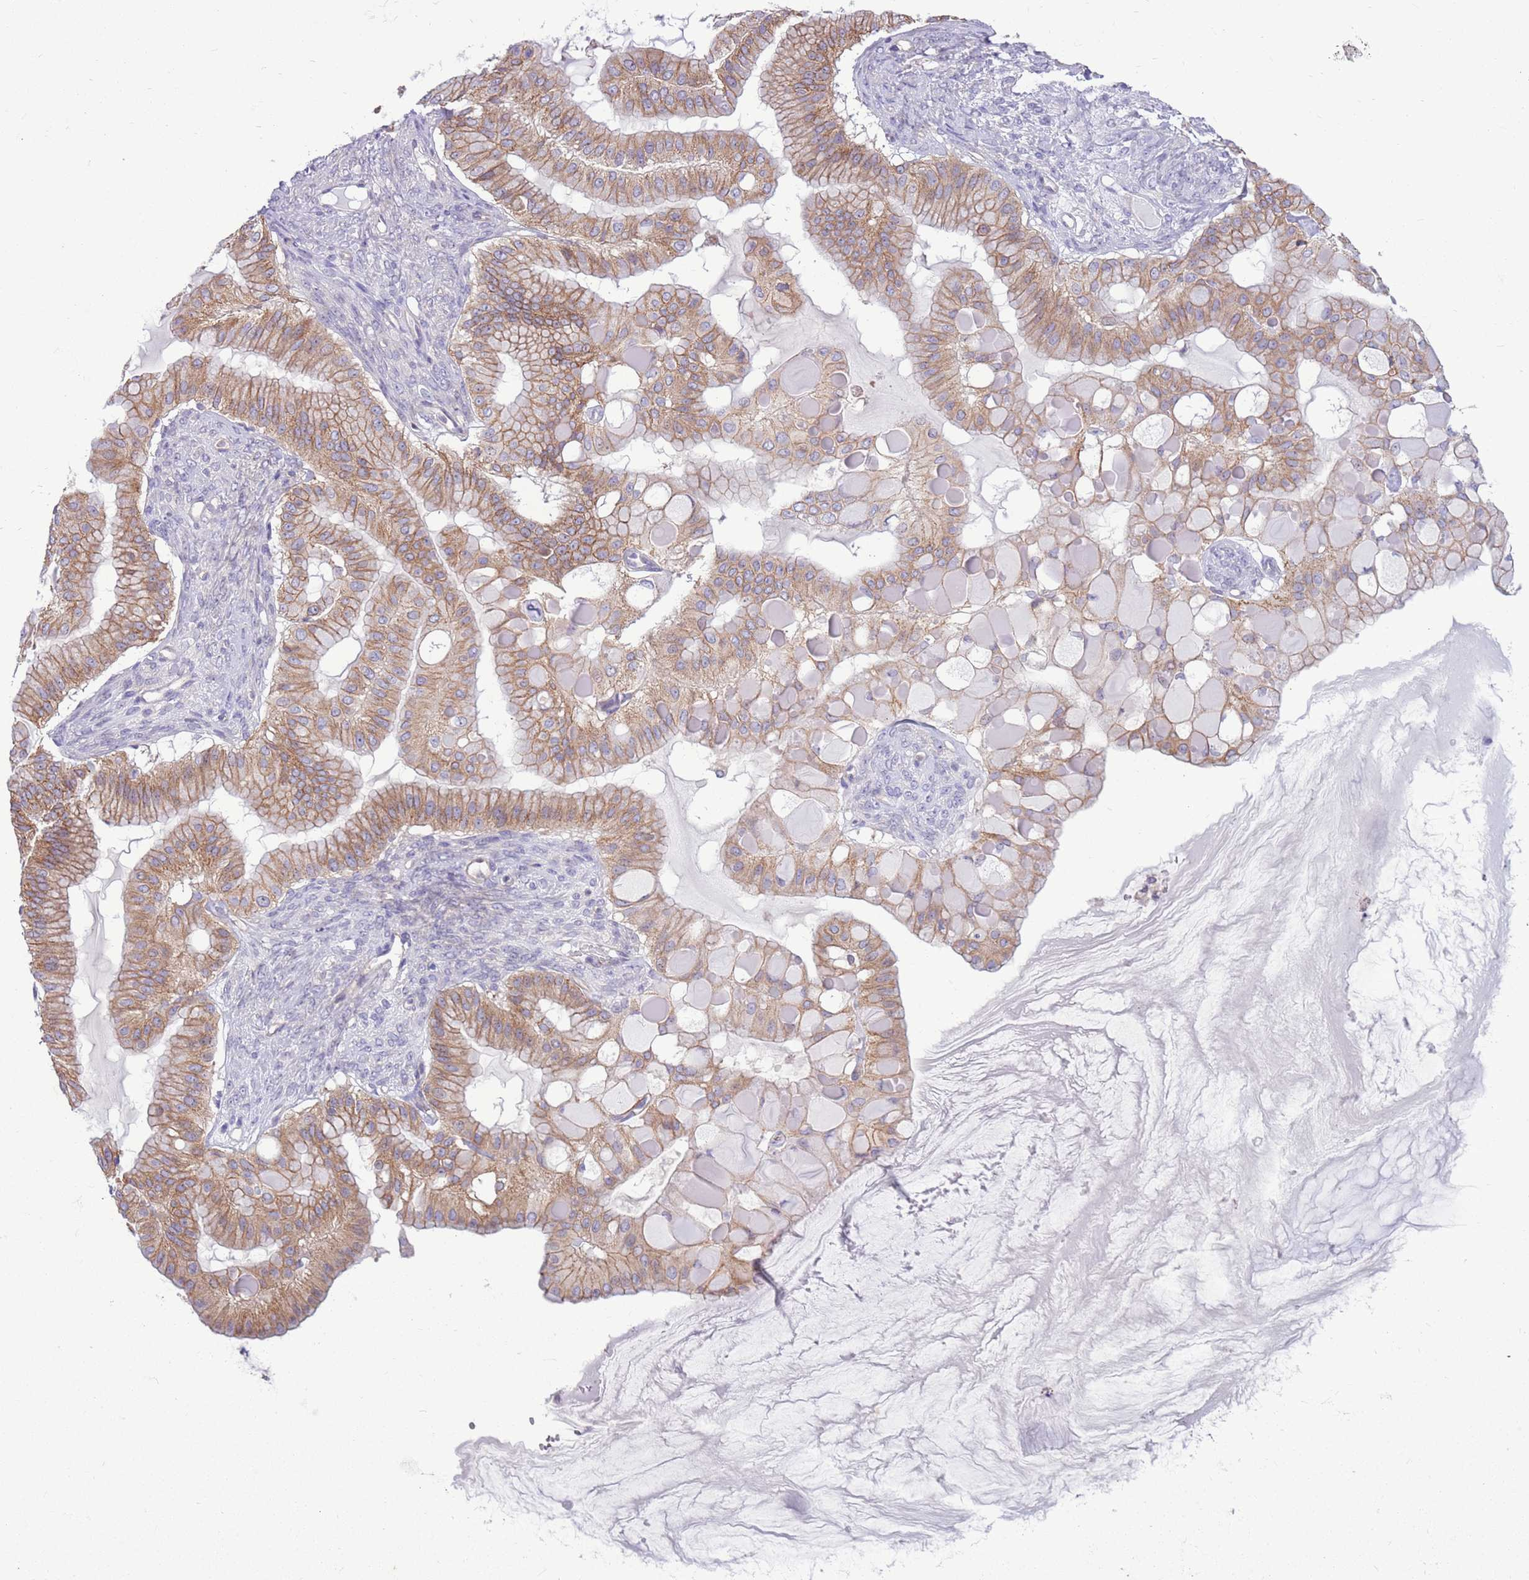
{"staining": {"intensity": "moderate", "quantity": ">75%", "location": "cytoplasmic/membranous"}, "tissue": "ovarian cancer", "cell_type": "Tumor cells", "image_type": "cancer", "snomed": [{"axis": "morphology", "description": "Cystadenocarcinoma, mucinous, NOS"}, {"axis": "topography", "description": "Ovary"}], "caption": "A high-resolution micrograph shows IHC staining of ovarian cancer, which exhibits moderate cytoplasmic/membranous staining in approximately >75% of tumor cells.", "gene": "PARP8", "patient": {"sex": "female", "age": 61}}